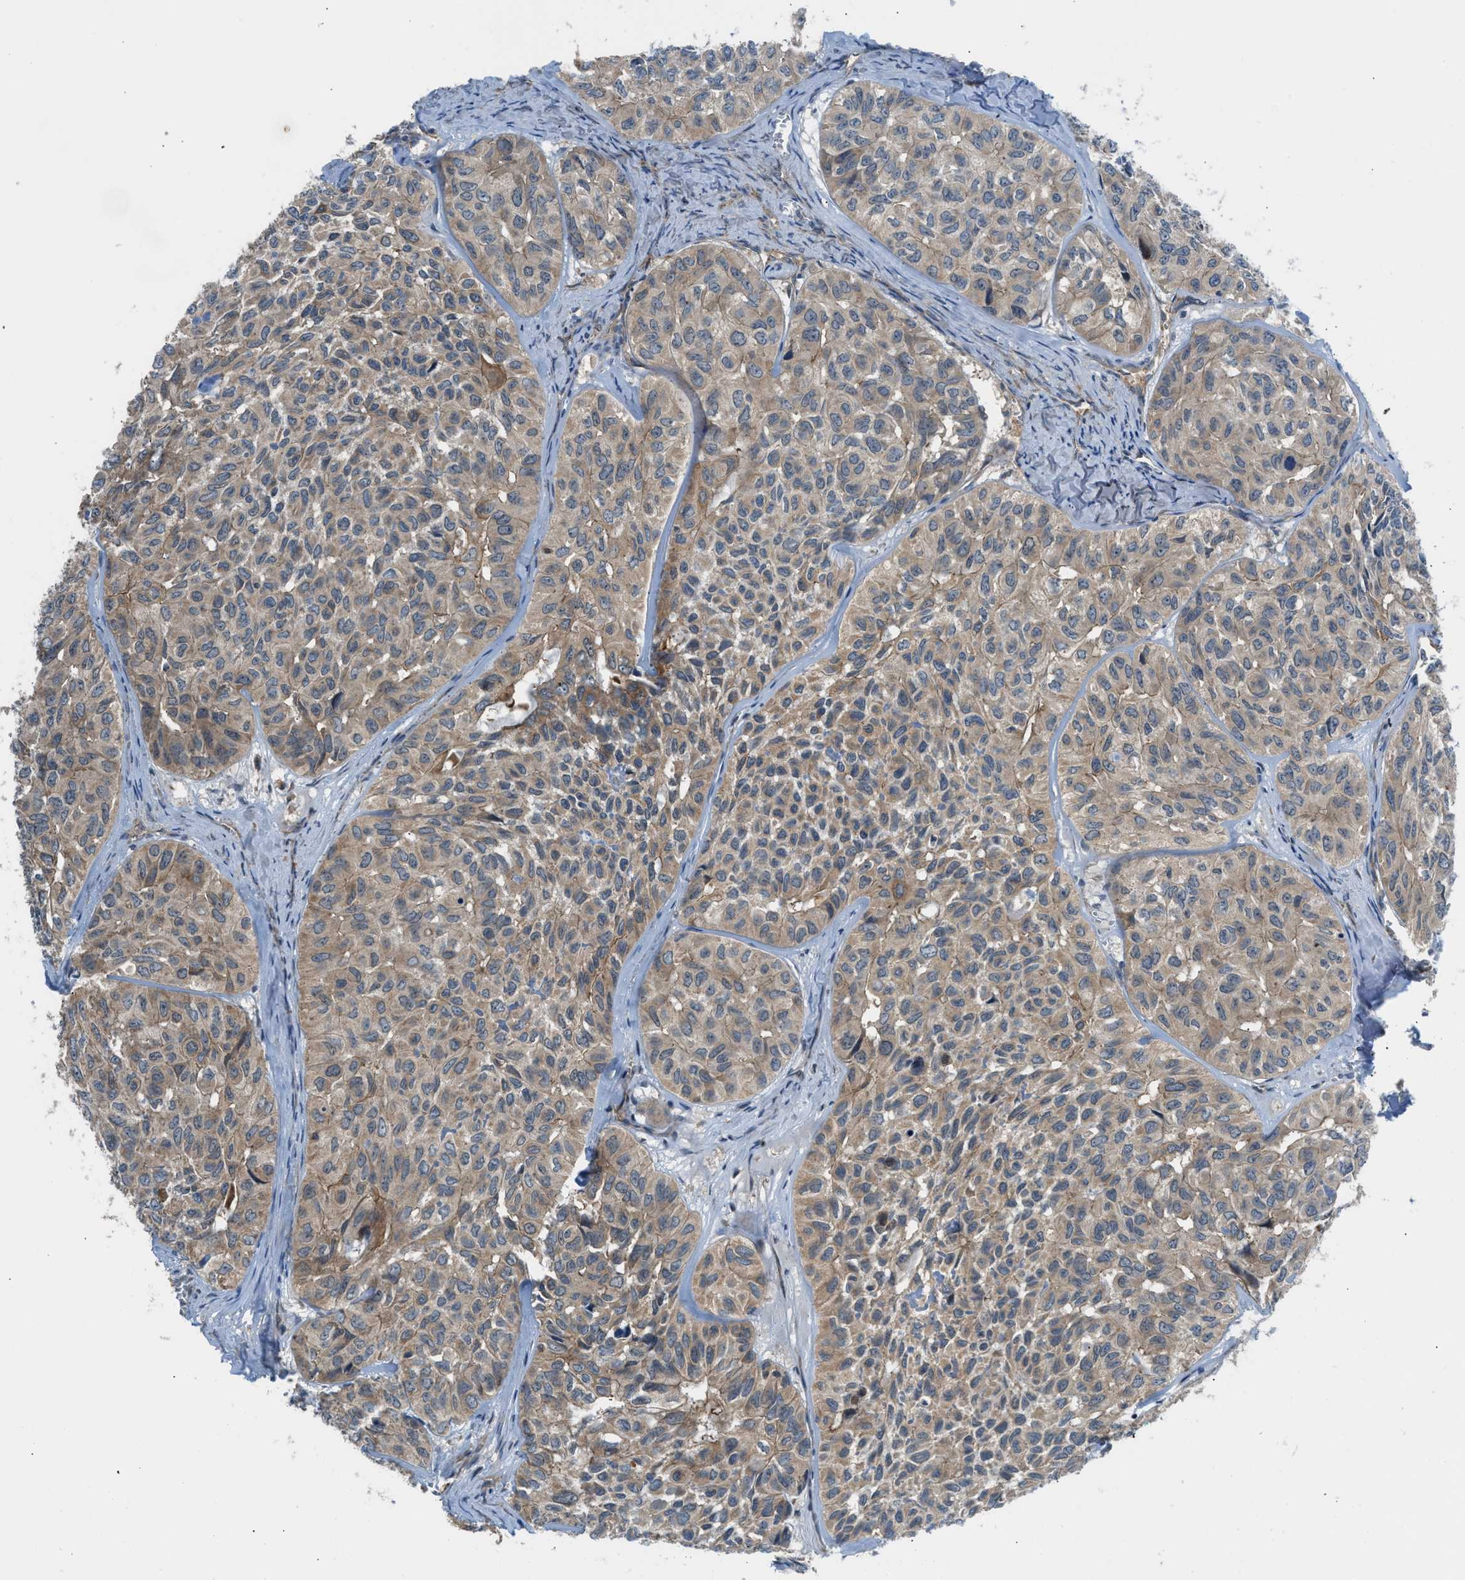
{"staining": {"intensity": "moderate", "quantity": ">75%", "location": "cytoplasmic/membranous"}, "tissue": "head and neck cancer", "cell_type": "Tumor cells", "image_type": "cancer", "snomed": [{"axis": "morphology", "description": "Adenocarcinoma, NOS"}, {"axis": "topography", "description": "Salivary gland, NOS"}, {"axis": "topography", "description": "Head-Neck"}], "caption": "A micrograph of head and neck cancer stained for a protein demonstrates moderate cytoplasmic/membranous brown staining in tumor cells.", "gene": "SESN2", "patient": {"sex": "female", "age": 76}}